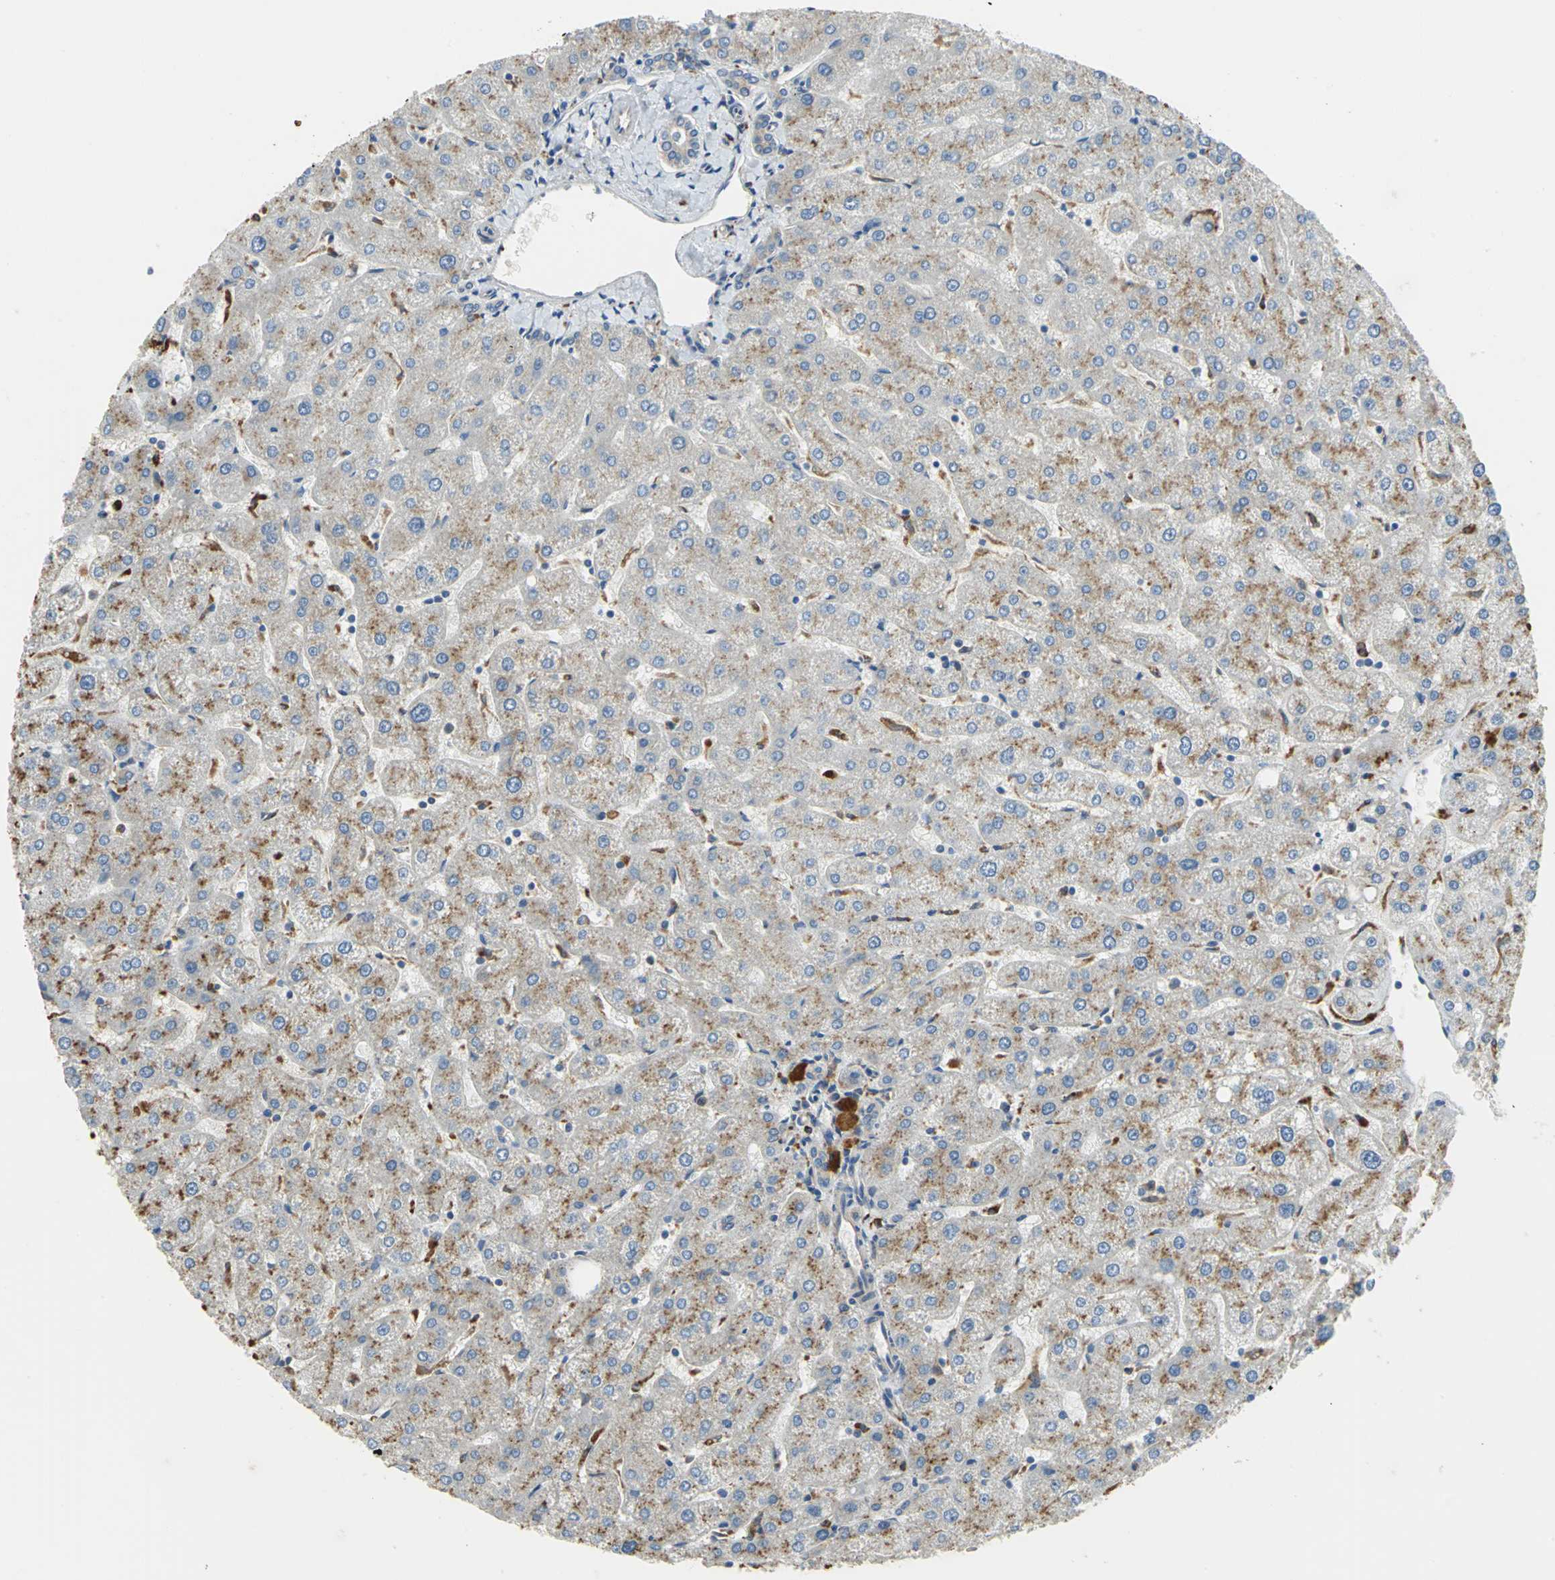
{"staining": {"intensity": "weak", "quantity": "25%-75%", "location": "cytoplasmic/membranous,nuclear"}, "tissue": "liver", "cell_type": "Cholangiocytes", "image_type": "normal", "snomed": [{"axis": "morphology", "description": "Normal tissue, NOS"}, {"axis": "topography", "description": "Liver"}], "caption": "IHC micrograph of normal liver stained for a protein (brown), which displays low levels of weak cytoplasmic/membranous,nuclear positivity in approximately 25%-75% of cholangiocytes.", "gene": "DIAPH2", "patient": {"sex": "male", "age": 67}}